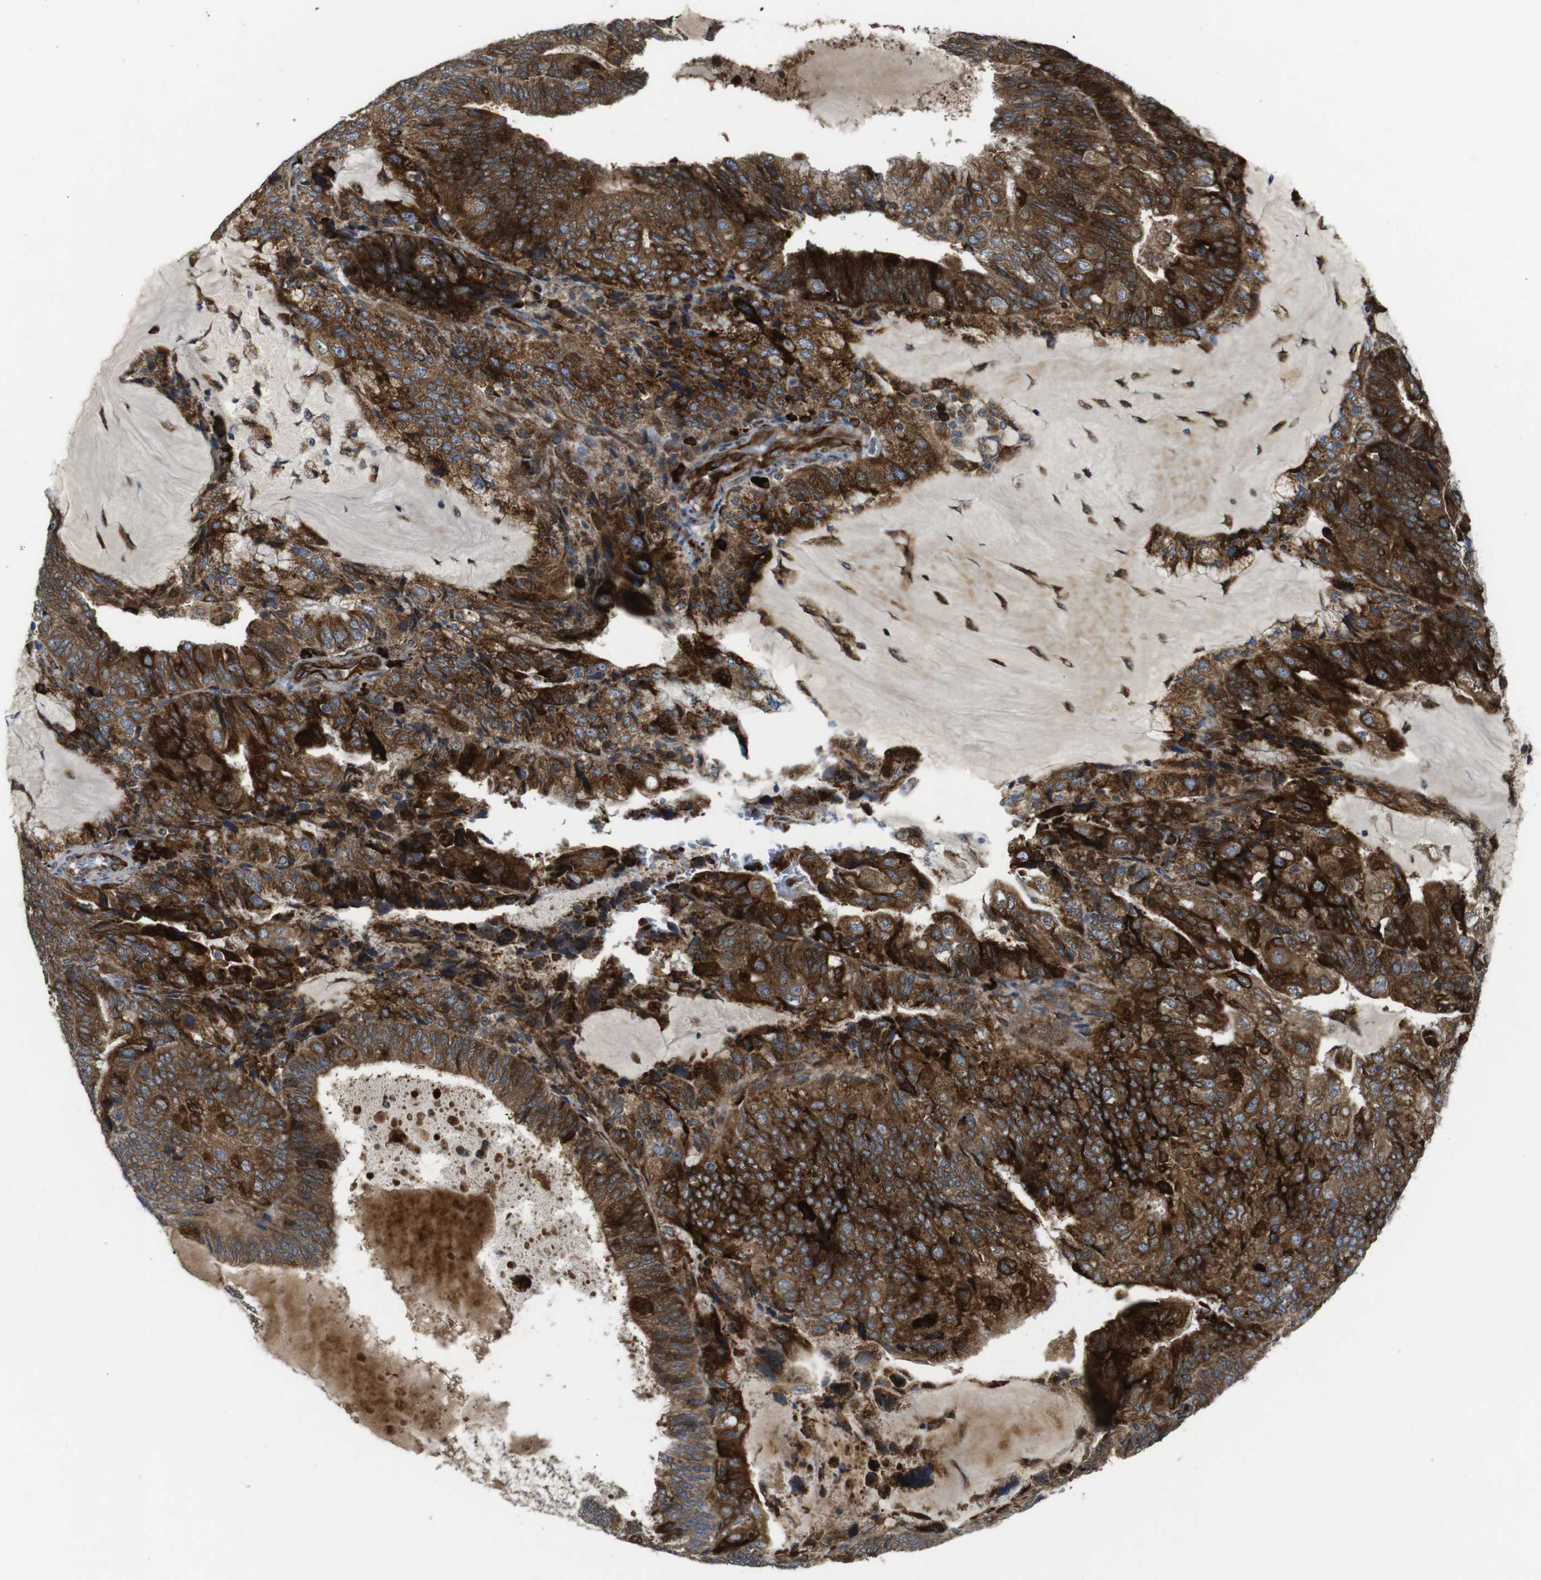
{"staining": {"intensity": "strong", "quantity": ">75%", "location": "cytoplasmic/membranous"}, "tissue": "endometrial cancer", "cell_type": "Tumor cells", "image_type": "cancer", "snomed": [{"axis": "morphology", "description": "Adenocarcinoma, NOS"}, {"axis": "topography", "description": "Endometrium"}], "caption": "Endometrial cancer (adenocarcinoma) tissue exhibits strong cytoplasmic/membranous positivity in about >75% of tumor cells Ihc stains the protein in brown and the nuclei are stained blue.", "gene": "UBE2G2", "patient": {"sex": "female", "age": 81}}